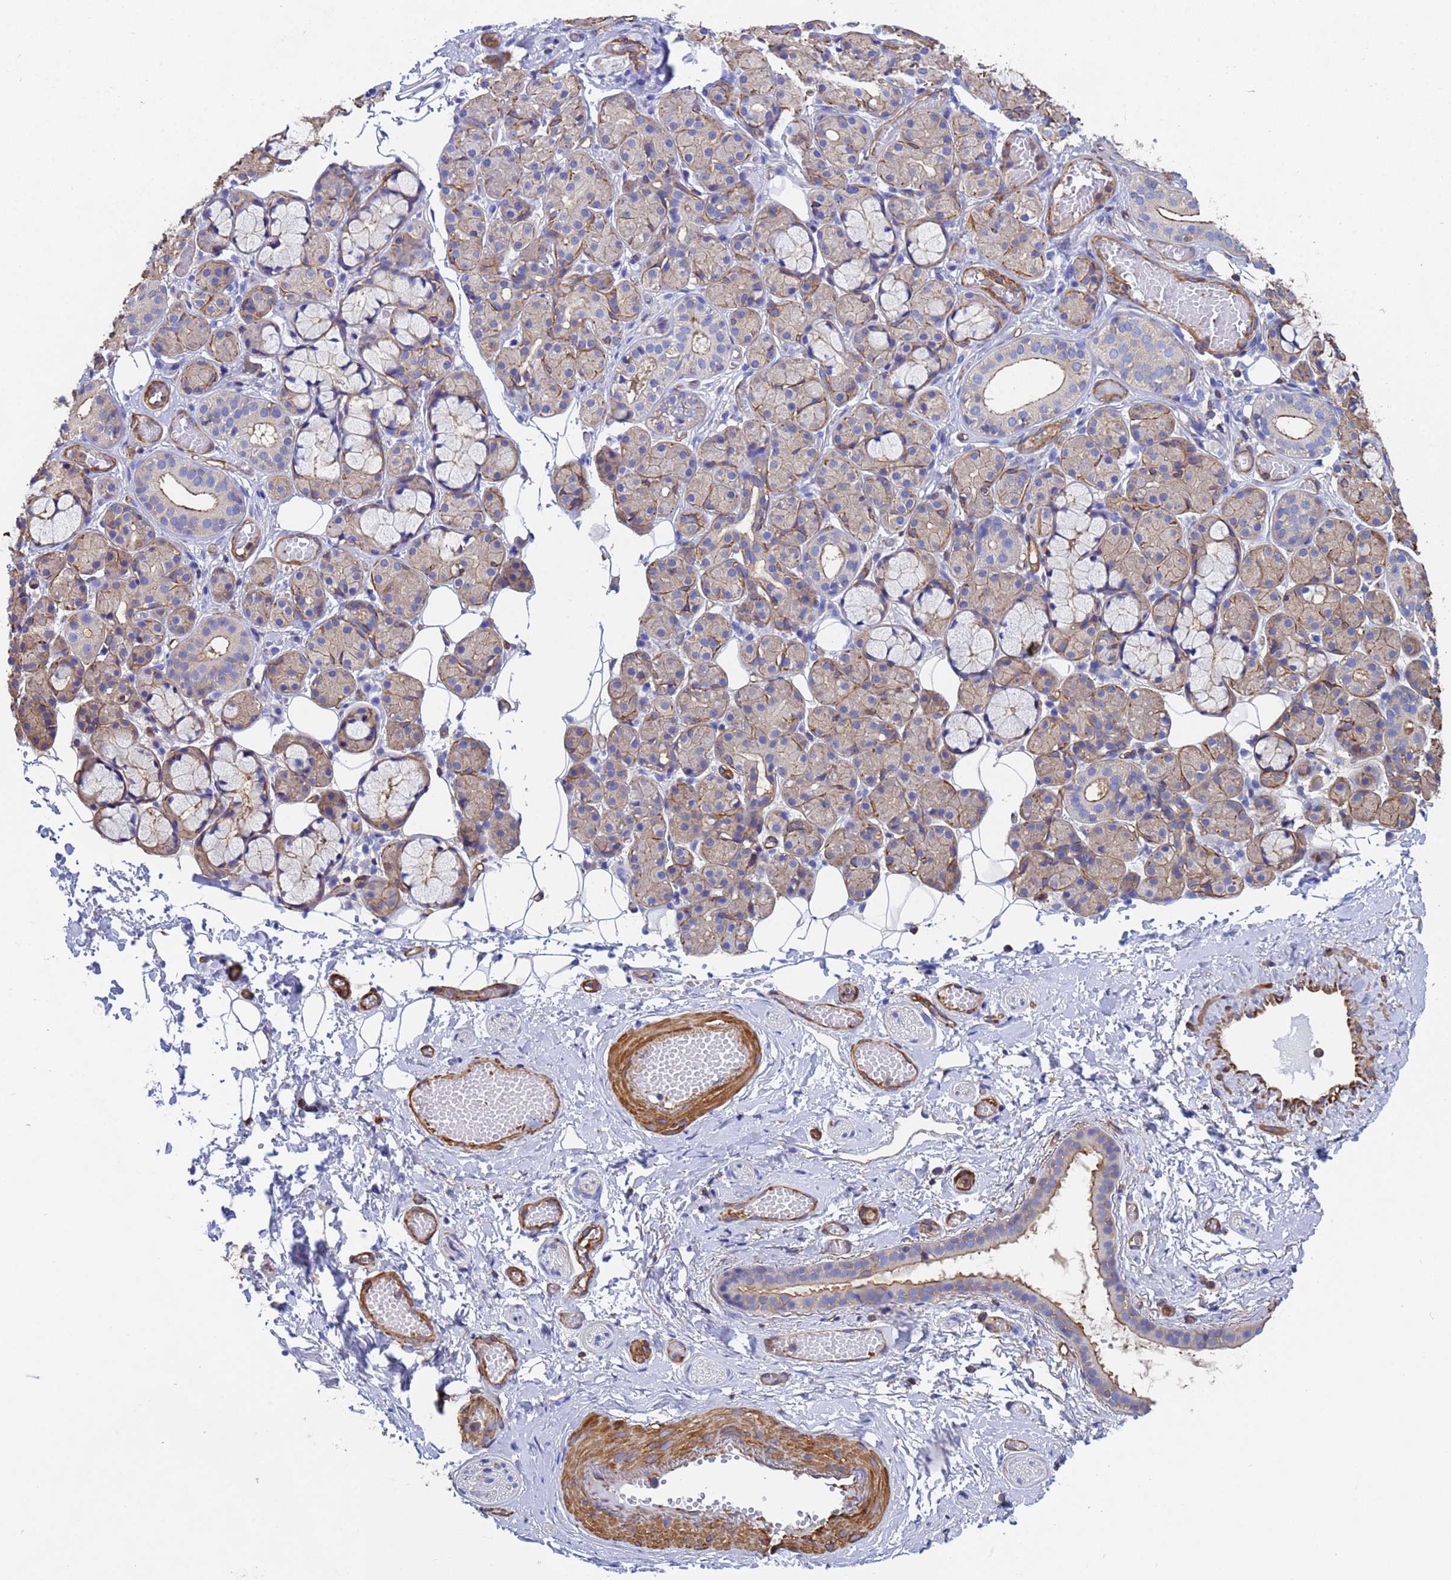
{"staining": {"intensity": "moderate", "quantity": "25%-75%", "location": "cytoplasmic/membranous"}, "tissue": "salivary gland", "cell_type": "Glandular cells", "image_type": "normal", "snomed": [{"axis": "morphology", "description": "Normal tissue, NOS"}, {"axis": "topography", "description": "Salivary gland"}], "caption": "This is an image of immunohistochemistry staining of benign salivary gland, which shows moderate staining in the cytoplasmic/membranous of glandular cells.", "gene": "MYL12A", "patient": {"sex": "male", "age": 63}}